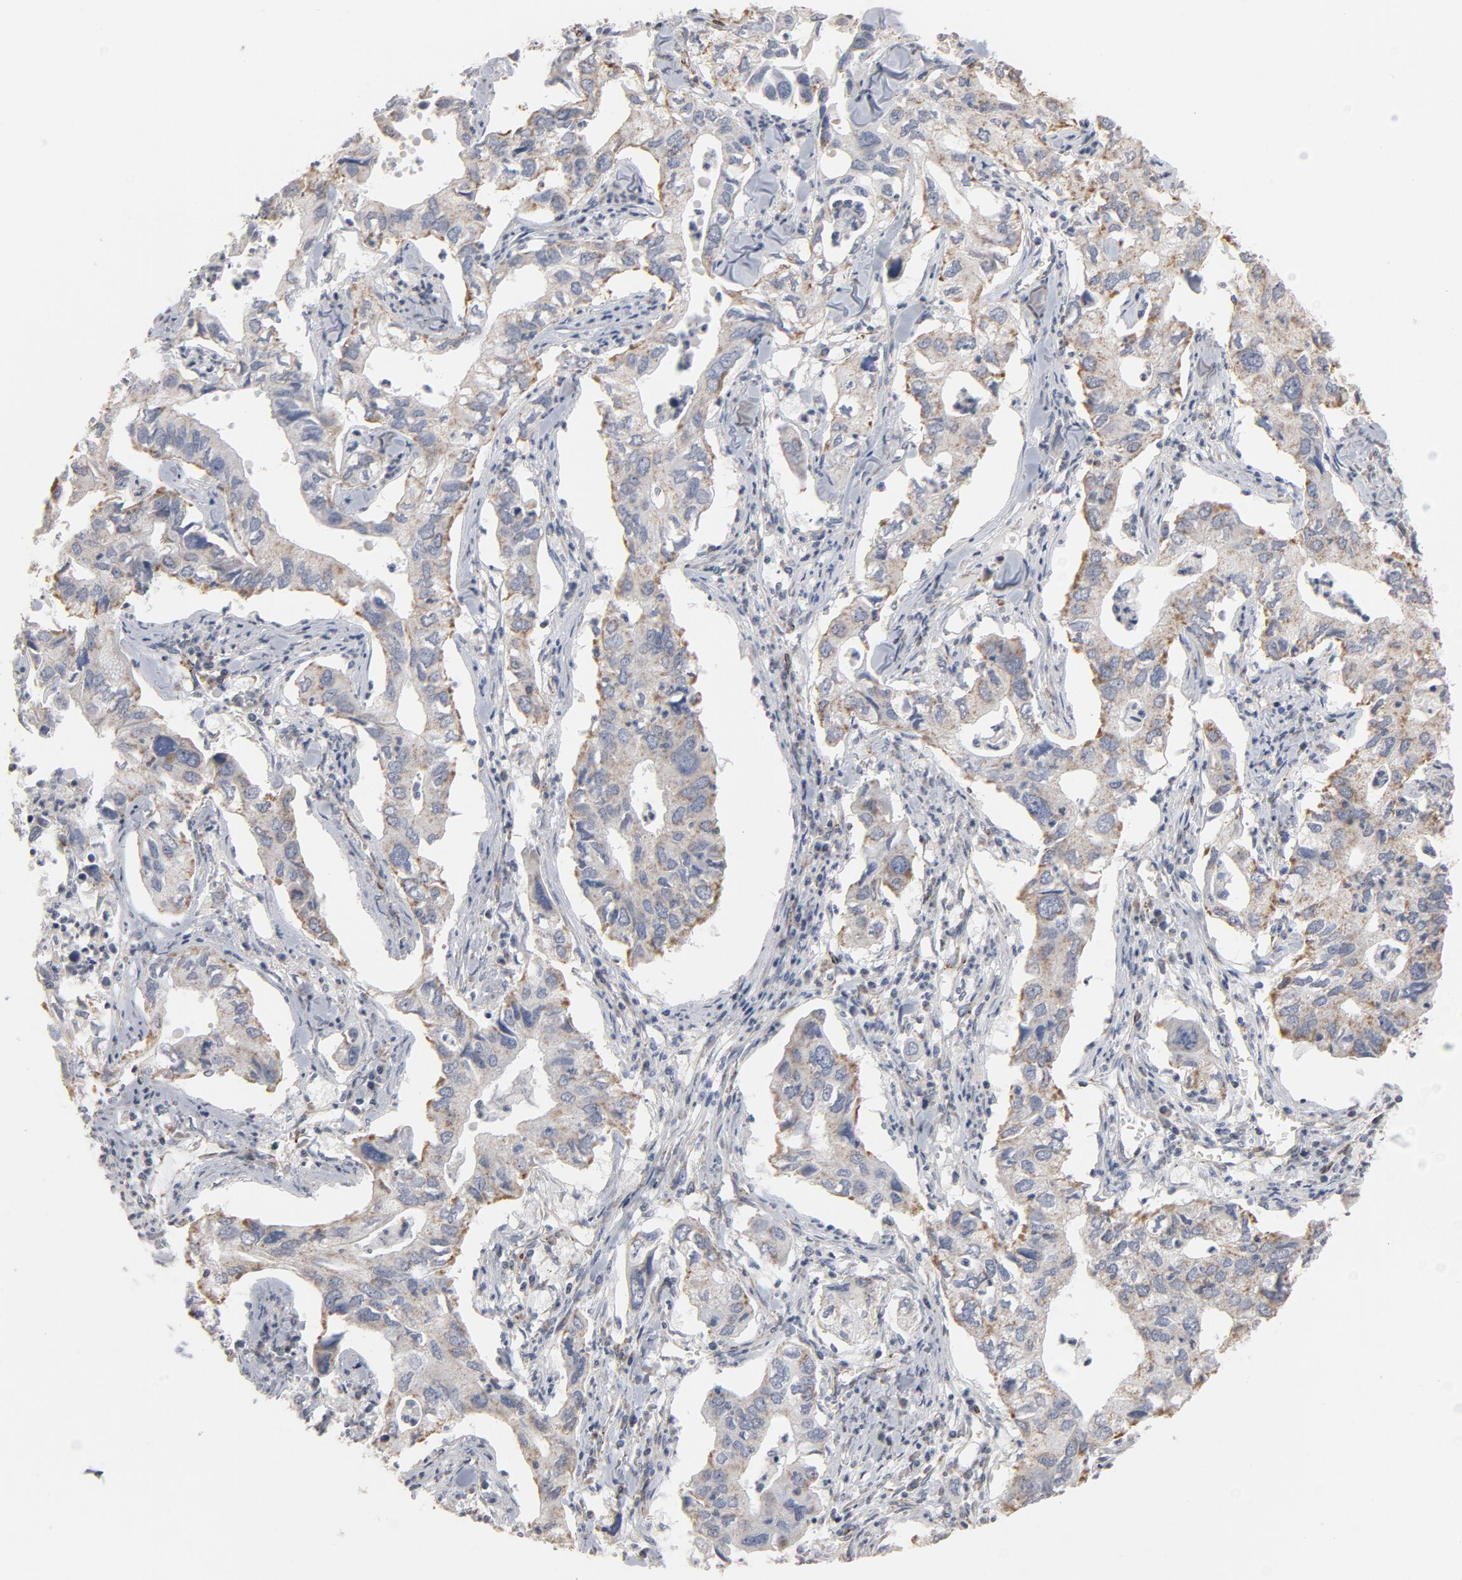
{"staining": {"intensity": "weak", "quantity": "25%-75%", "location": "cytoplasmic/membranous"}, "tissue": "lung cancer", "cell_type": "Tumor cells", "image_type": "cancer", "snomed": [{"axis": "morphology", "description": "Adenocarcinoma, NOS"}, {"axis": "topography", "description": "Lung"}], "caption": "Immunohistochemical staining of lung cancer (adenocarcinoma) displays low levels of weak cytoplasmic/membranous protein staining in approximately 25%-75% of tumor cells.", "gene": "GNG2", "patient": {"sex": "male", "age": 48}}